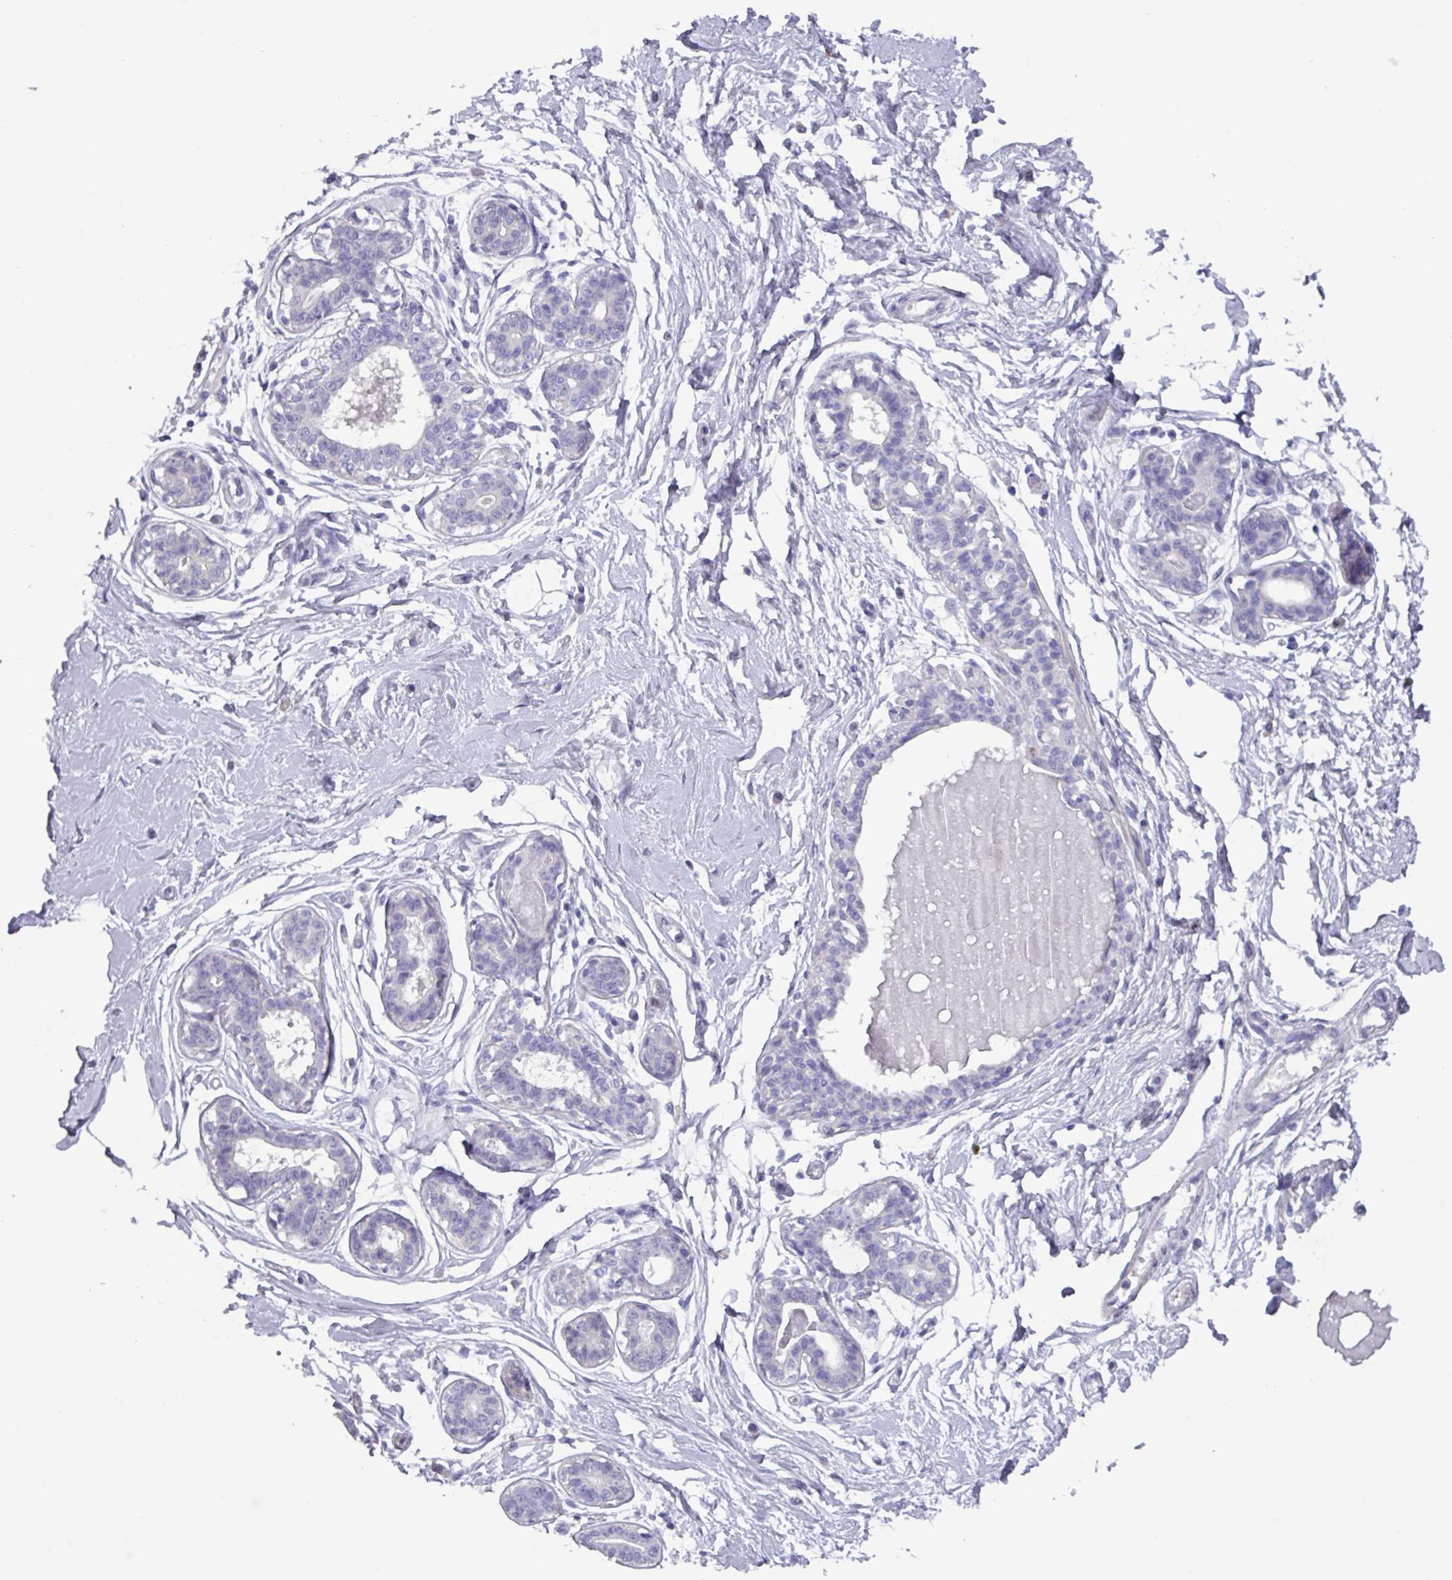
{"staining": {"intensity": "negative", "quantity": "none", "location": "none"}, "tissue": "breast", "cell_type": "Adipocytes", "image_type": "normal", "snomed": [{"axis": "morphology", "description": "Normal tissue, NOS"}, {"axis": "topography", "description": "Breast"}], "caption": "This is an immunohistochemistry image of benign breast. There is no staining in adipocytes.", "gene": "OR2T10", "patient": {"sex": "female", "age": 45}}